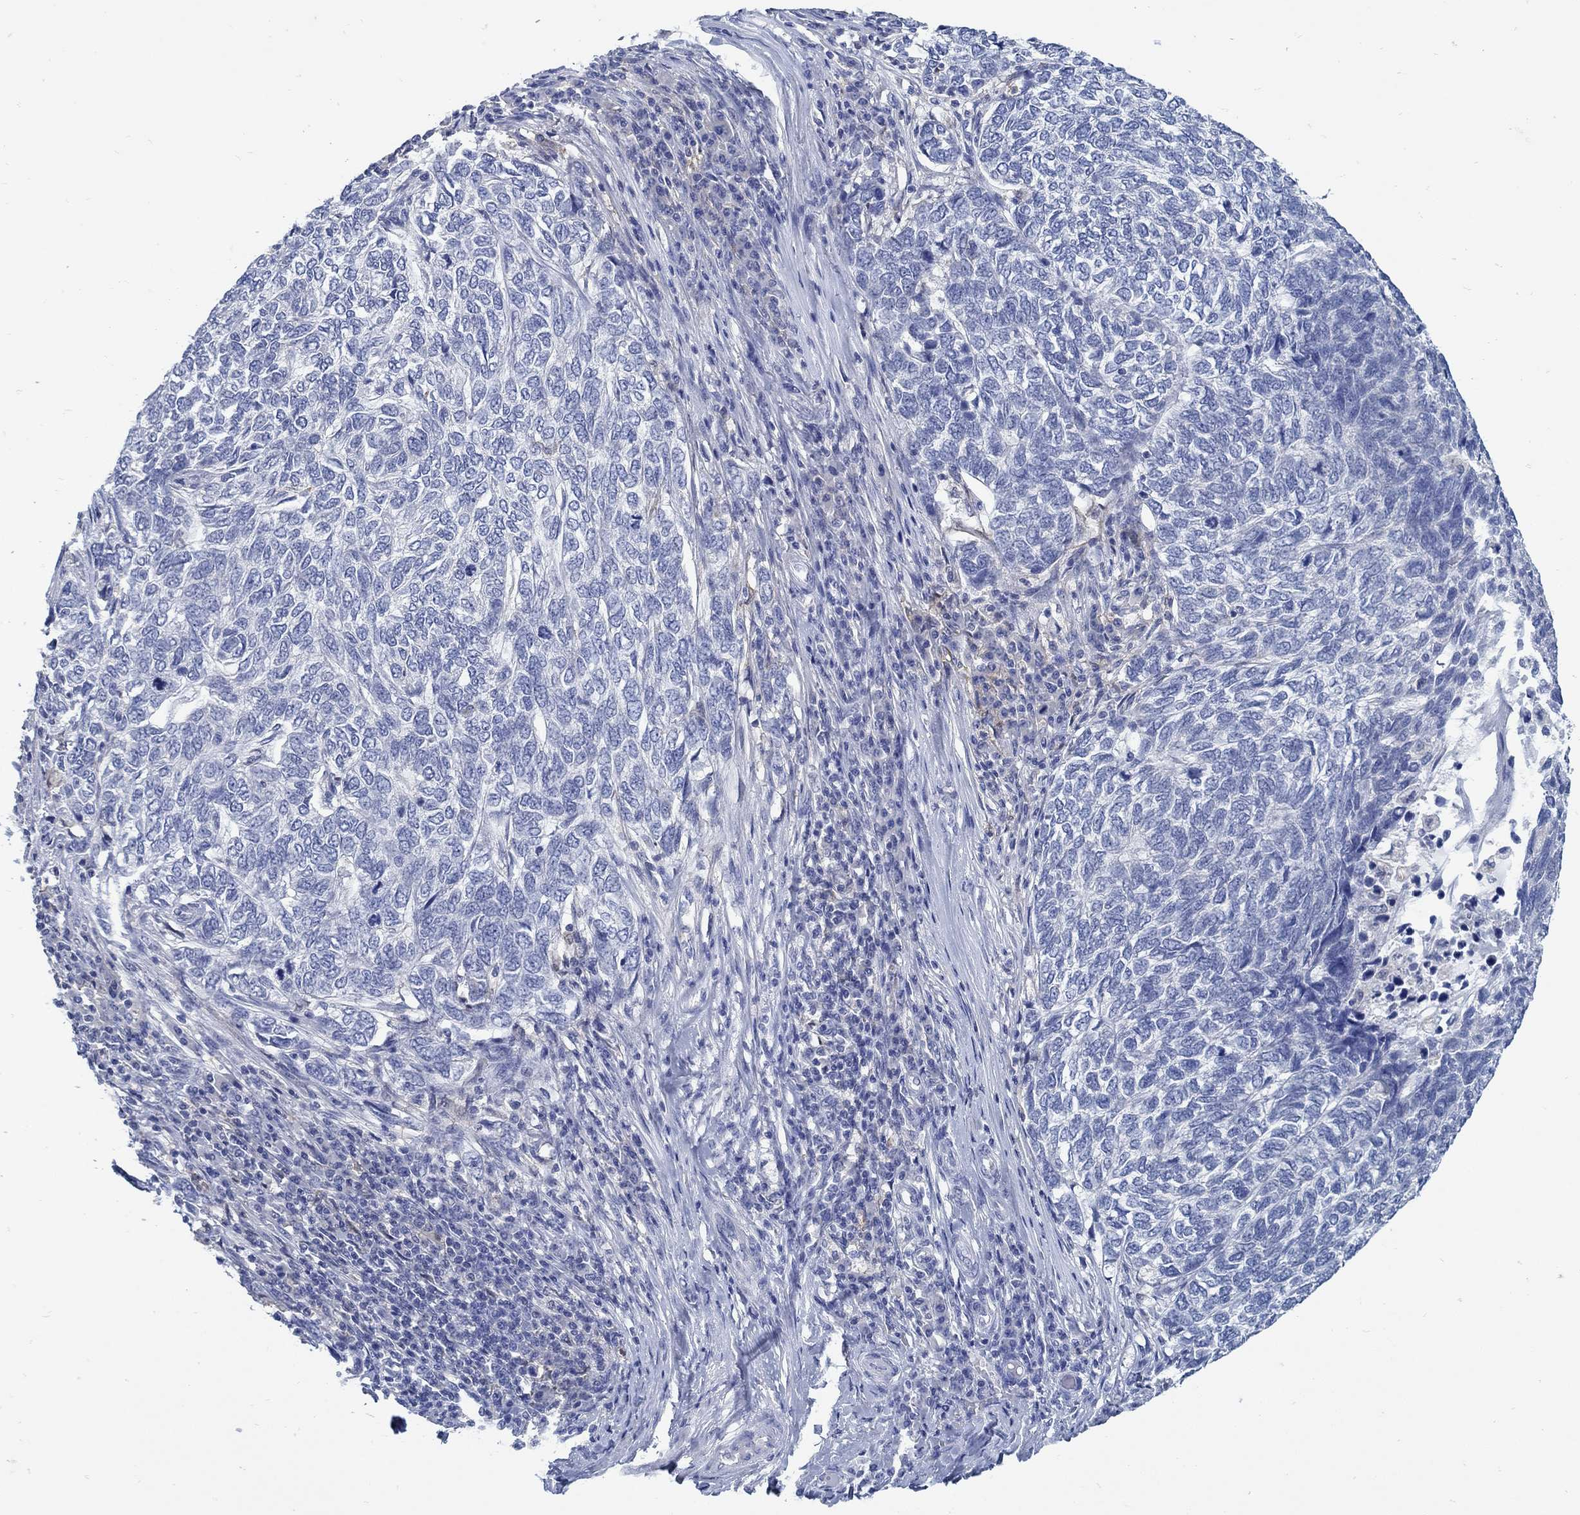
{"staining": {"intensity": "negative", "quantity": "none", "location": "none"}, "tissue": "skin cancer", "cell_type": "Tumor cells", "image_type": "cancer", "snomed": [{"axis": "morphology", "description": "Basal cell carcinoma"}, {"axis": "topography", "description": "Skin"}], "caption": "Tumor cells show no significant protein expression in basal cell carcinoma (skin).", "gene": "ZFAND4", "patient": {"sex": "female", "age": 65}}